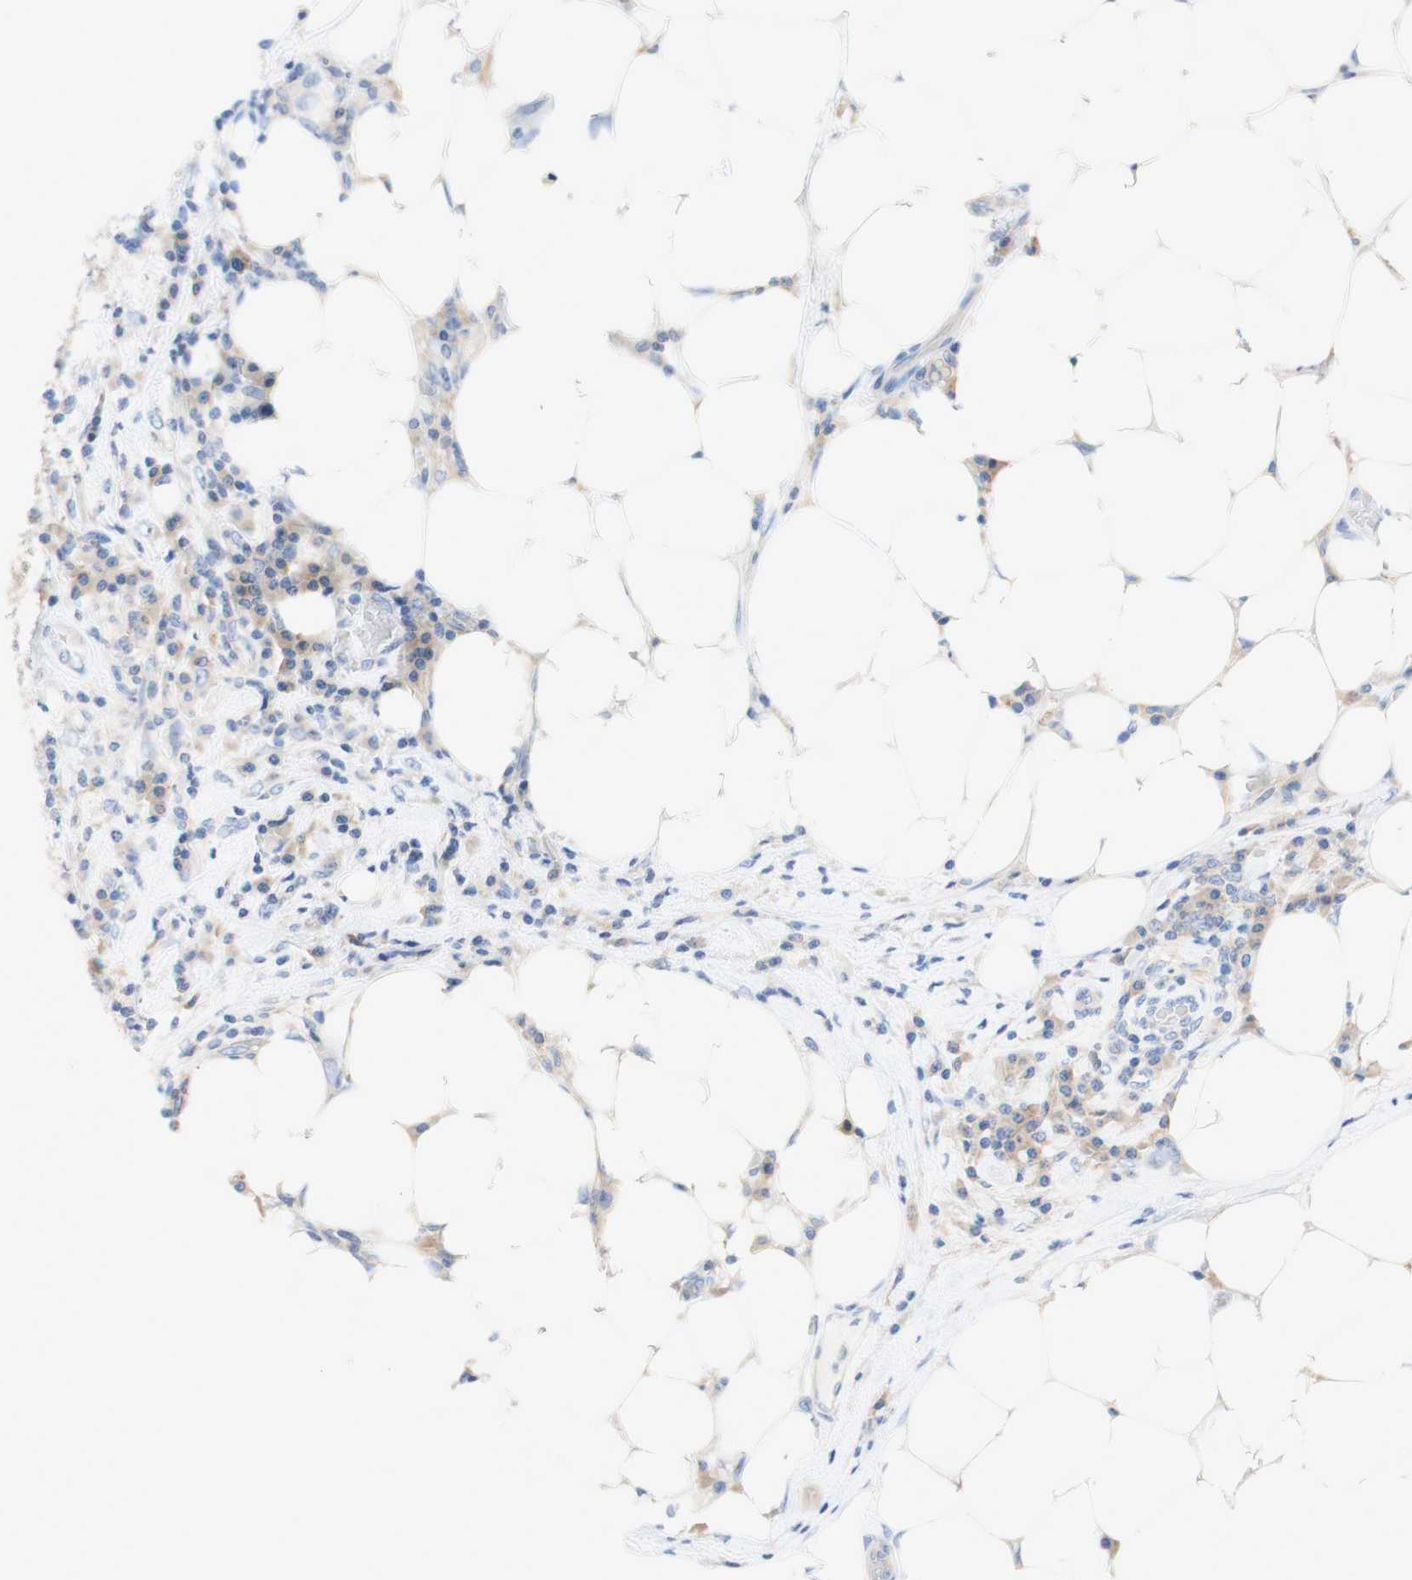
{"staining": {"intensity": "weak", "quantity": ">75%", "location": "cytoplasmic/membranous"}, "tissue": "colorectal cancer", "cell_type": "Tumor cells", "image_type": "cancer", "snomed": [{"axis": "morphology", "description": "Adenocarcinoma, NOS"}, {"axis": "topography", "description": "Colon"}], "caption": "A brown stain labels weak cytoplasmic/membranous expression of a protein in colorectal cancer (adenocarcinoma) tumor cells. The staining was performed using DAB (3,3'-diaminobenzidine), with brown indicating positive protein expression. Nuclei are stained blue with hematoxylin.", "gene": "ATP2B1", "patient": {"sex": "male", "age": 71}}